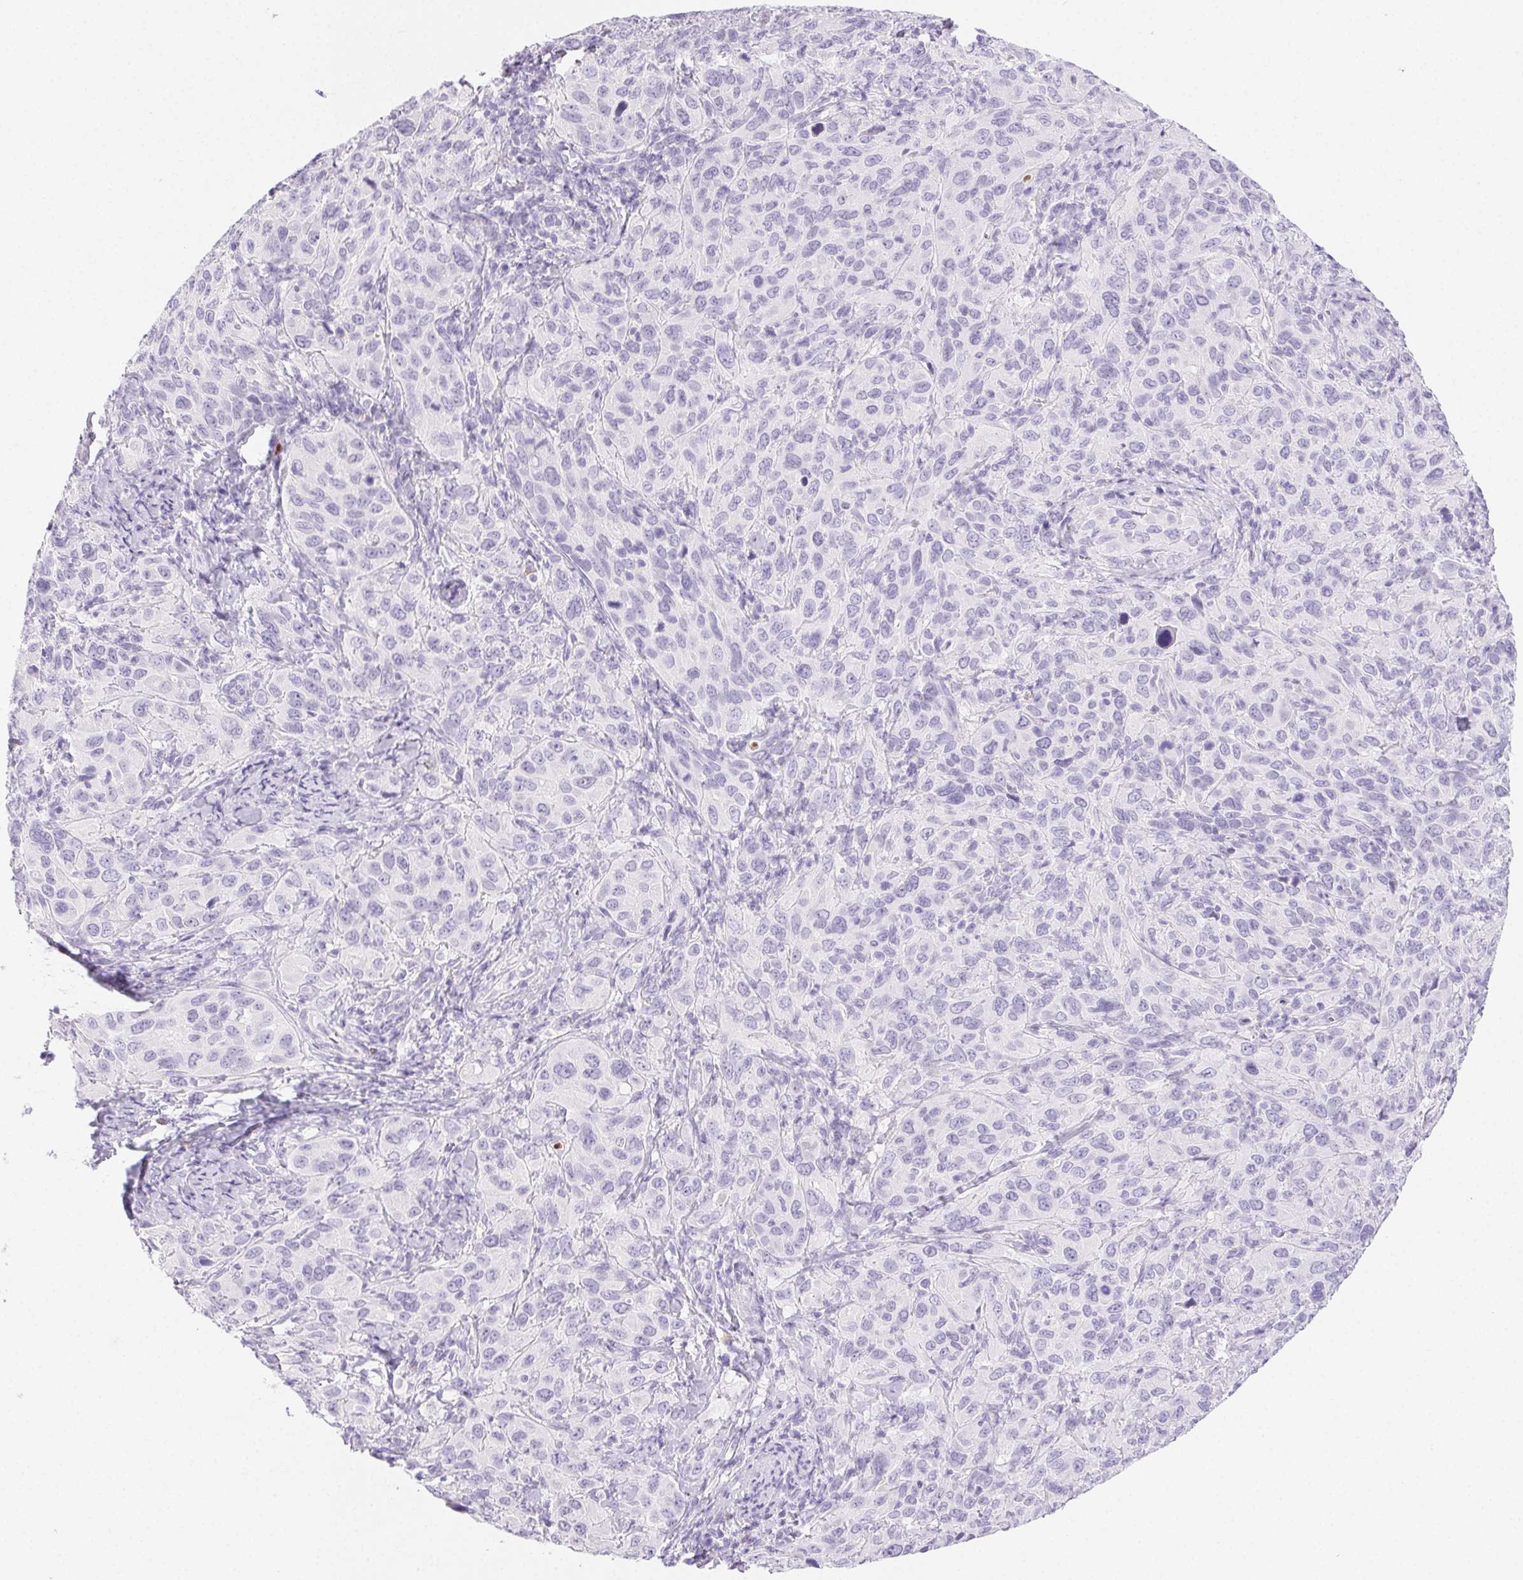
{"staining": {"intensity": "negative", "quantity": "none", "location": "none"}, "tissue": "cervical cancer", "cell_type": "Tumor cells", "image_type": "cancer", "snomed": [{"axis": "morphology", "description": "Normal tissue, NOS"}, {"axis": "morphology", "description": "Squamous cell carcinoma, NOS"}, {"axis": "topography", "description": "Cervix"}], "caption": "IHC photomicrograph of cervical cancer stained for a protein (brown), which displays no positivity in tumor cells. (DAB IHC with hematoxylin counter stain).", "gene": "PADI4", "patient": {"sex": "female", "age": 51}}